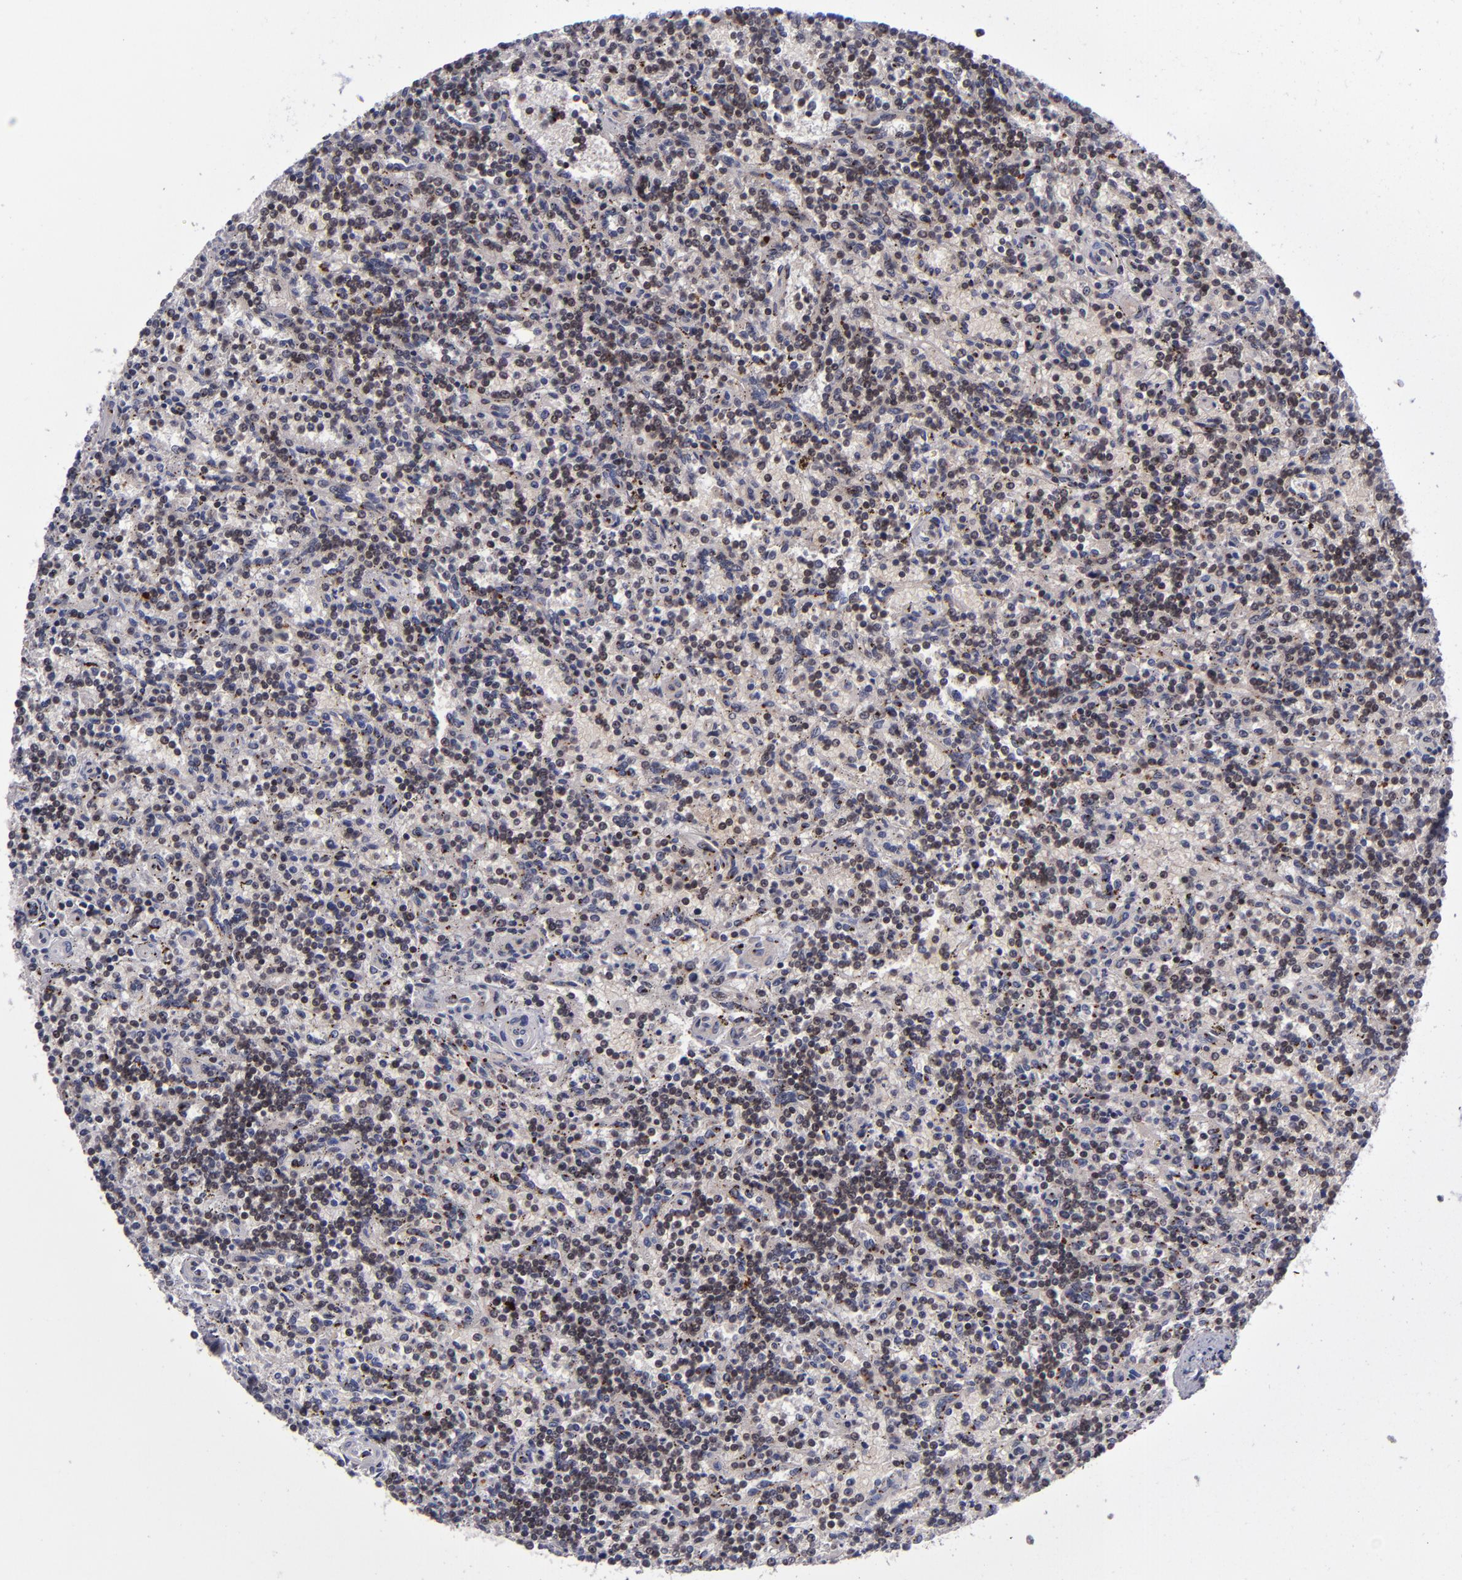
{"staining": {"intensity": "moderate", "quantity": "25%-75%", "location": "nuclear"}, "tissue": "lymphoma", "cell_type": "Tumor cells", "image_type": "cancer", "snomed": [{"axis": "morphology", "description": "Malignant lymphoma, non-Hodgkin's type, Low grade"}, {"axis": "topography", "description": "Spleen"}], "caption": "About 25%-75% of tumor cells in human low-grade malignant lymphoma, non-Hodgkin's type show moderate nuclear protein expression as visualized by brown immunohistochemical staining.", "gene": "MGMT", "patient": {"sex": "male", "age": 73}}